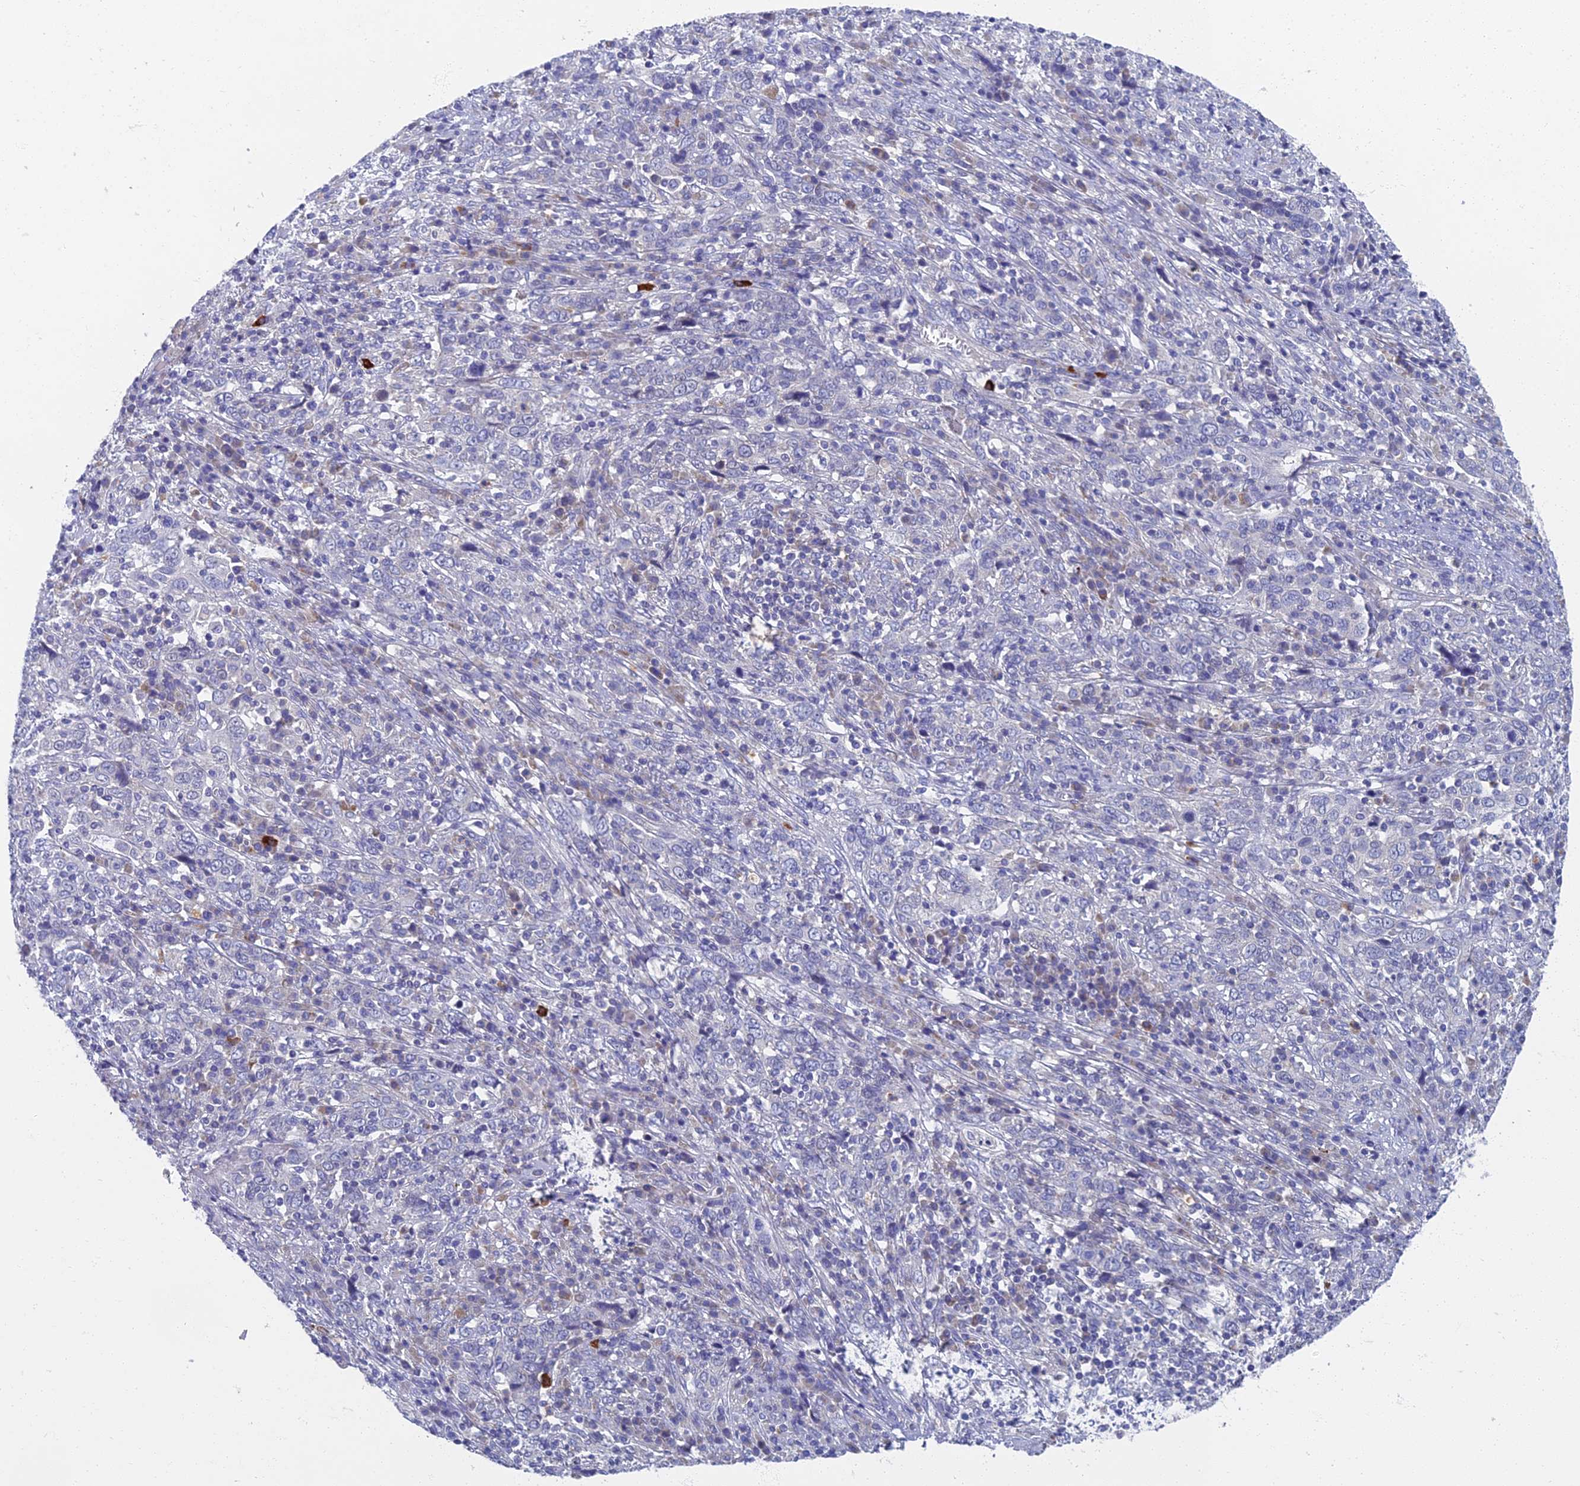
{"staining": {"intensity": "negative", "quantity": "none", "location": "none"}, "tissue": "cervical cancer", "cell_type": "Tumor cells", "image_type": "cancer", "snomed": [{"axis": "morphology", "description": "Squamous cell carcinoma, NOS"}, {"axis": "topography", "description": "Cervix"}], "caption": "Immunohistochemical staining of cervical squamous cell carcinoma exhibits no significant staining in tumor cells.", "gene": "SPIN4", "patient": {"sex": "female", "age": 46}}